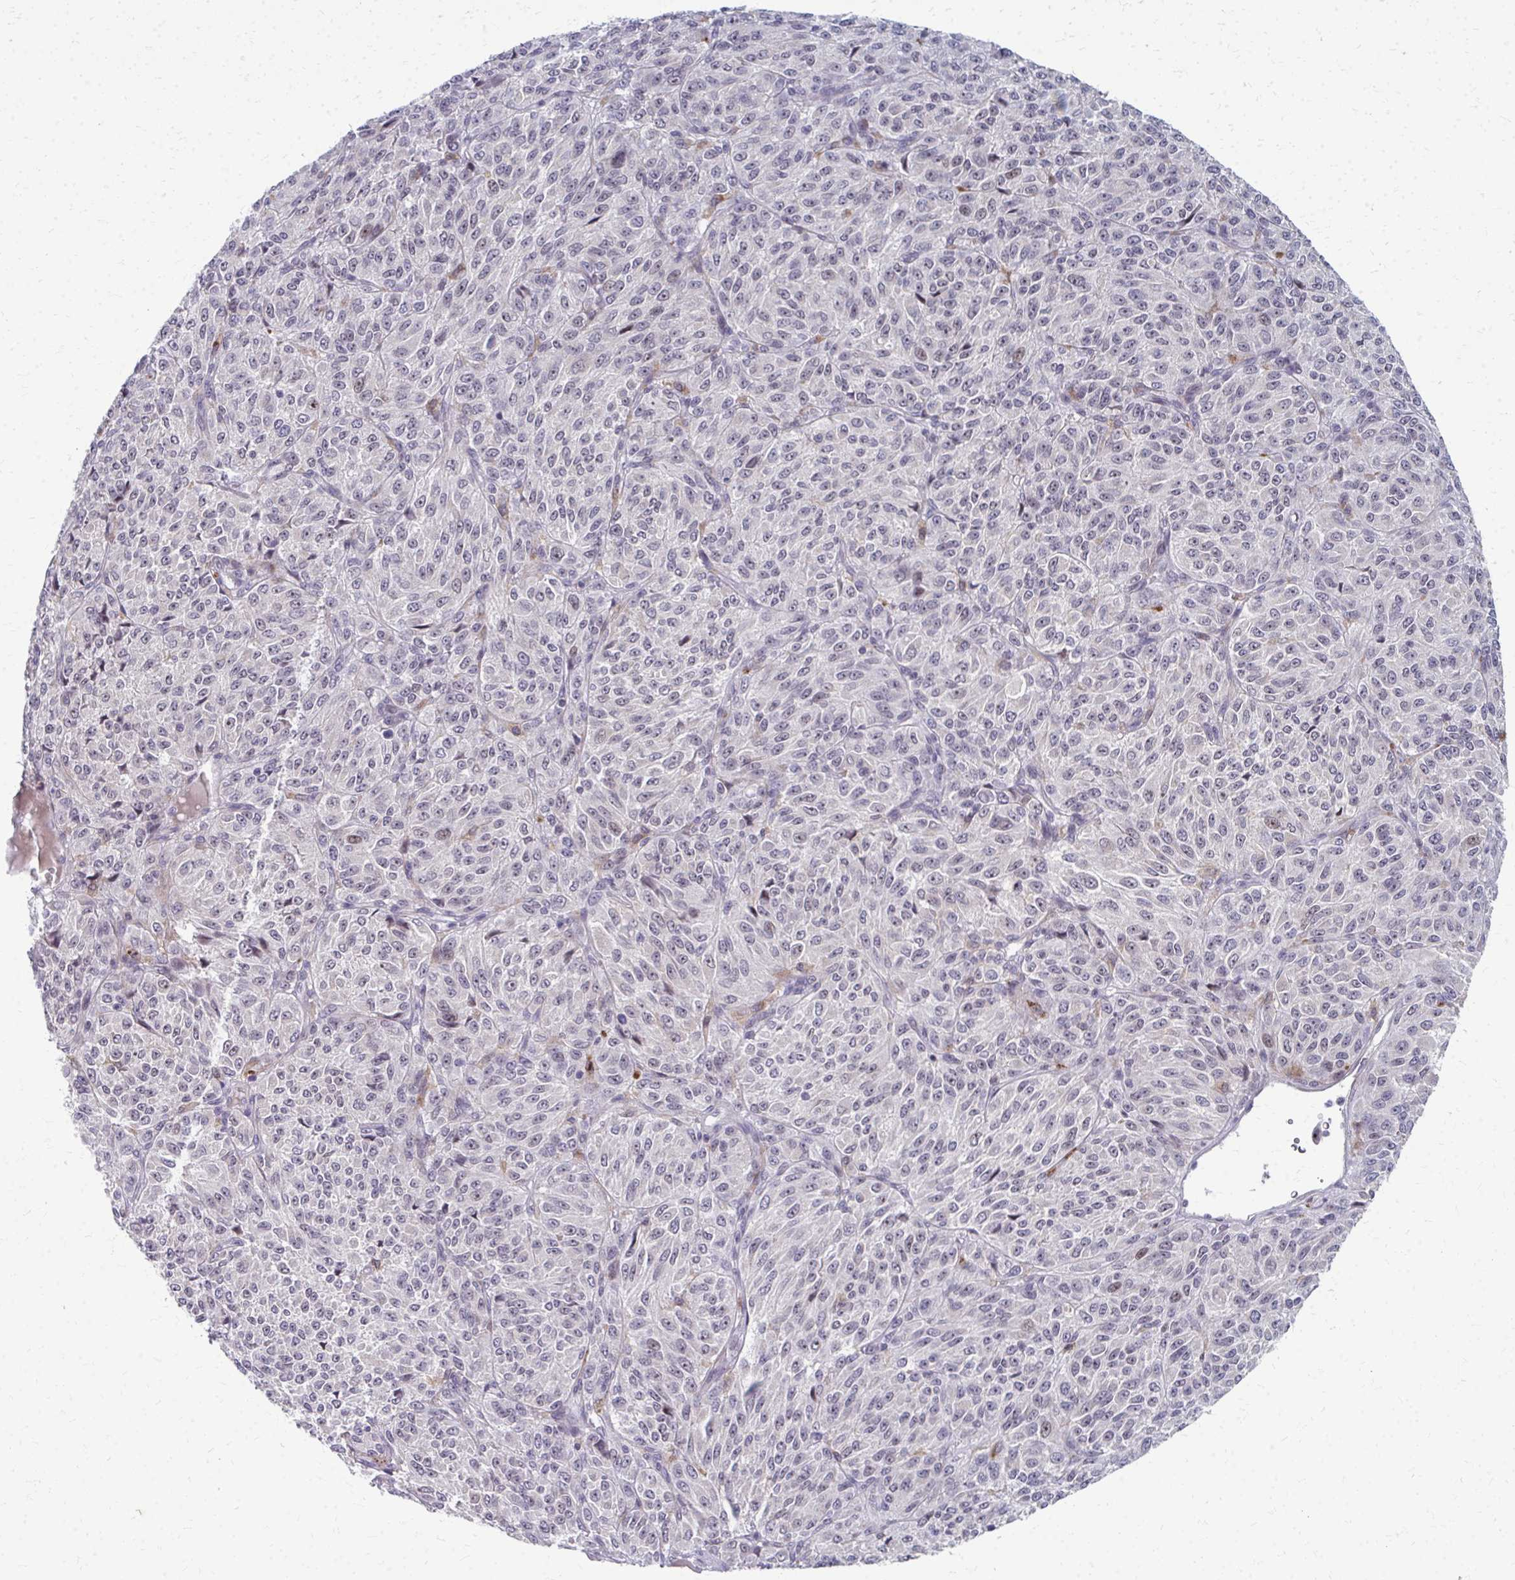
{"staining": {"intensity": "weak", "quantity": "<25%", "location": "nuclear"}, "tissue": "melanoma", "cell_type": "Tumor cells", "image_type": "cancer", "snomed": [{"axis": "morphology", "description": "Malignant melanoma, Metastatic site"}, {"axis": "topography", "description": "Brain"}], "caption": "This is a histopathology image of immunohistochemistry (IHC) staining of melanoma, which shows no positivity in tumor cells.", "gene": "NUDT16", "patient": {"sex": "female", "age": 56}}